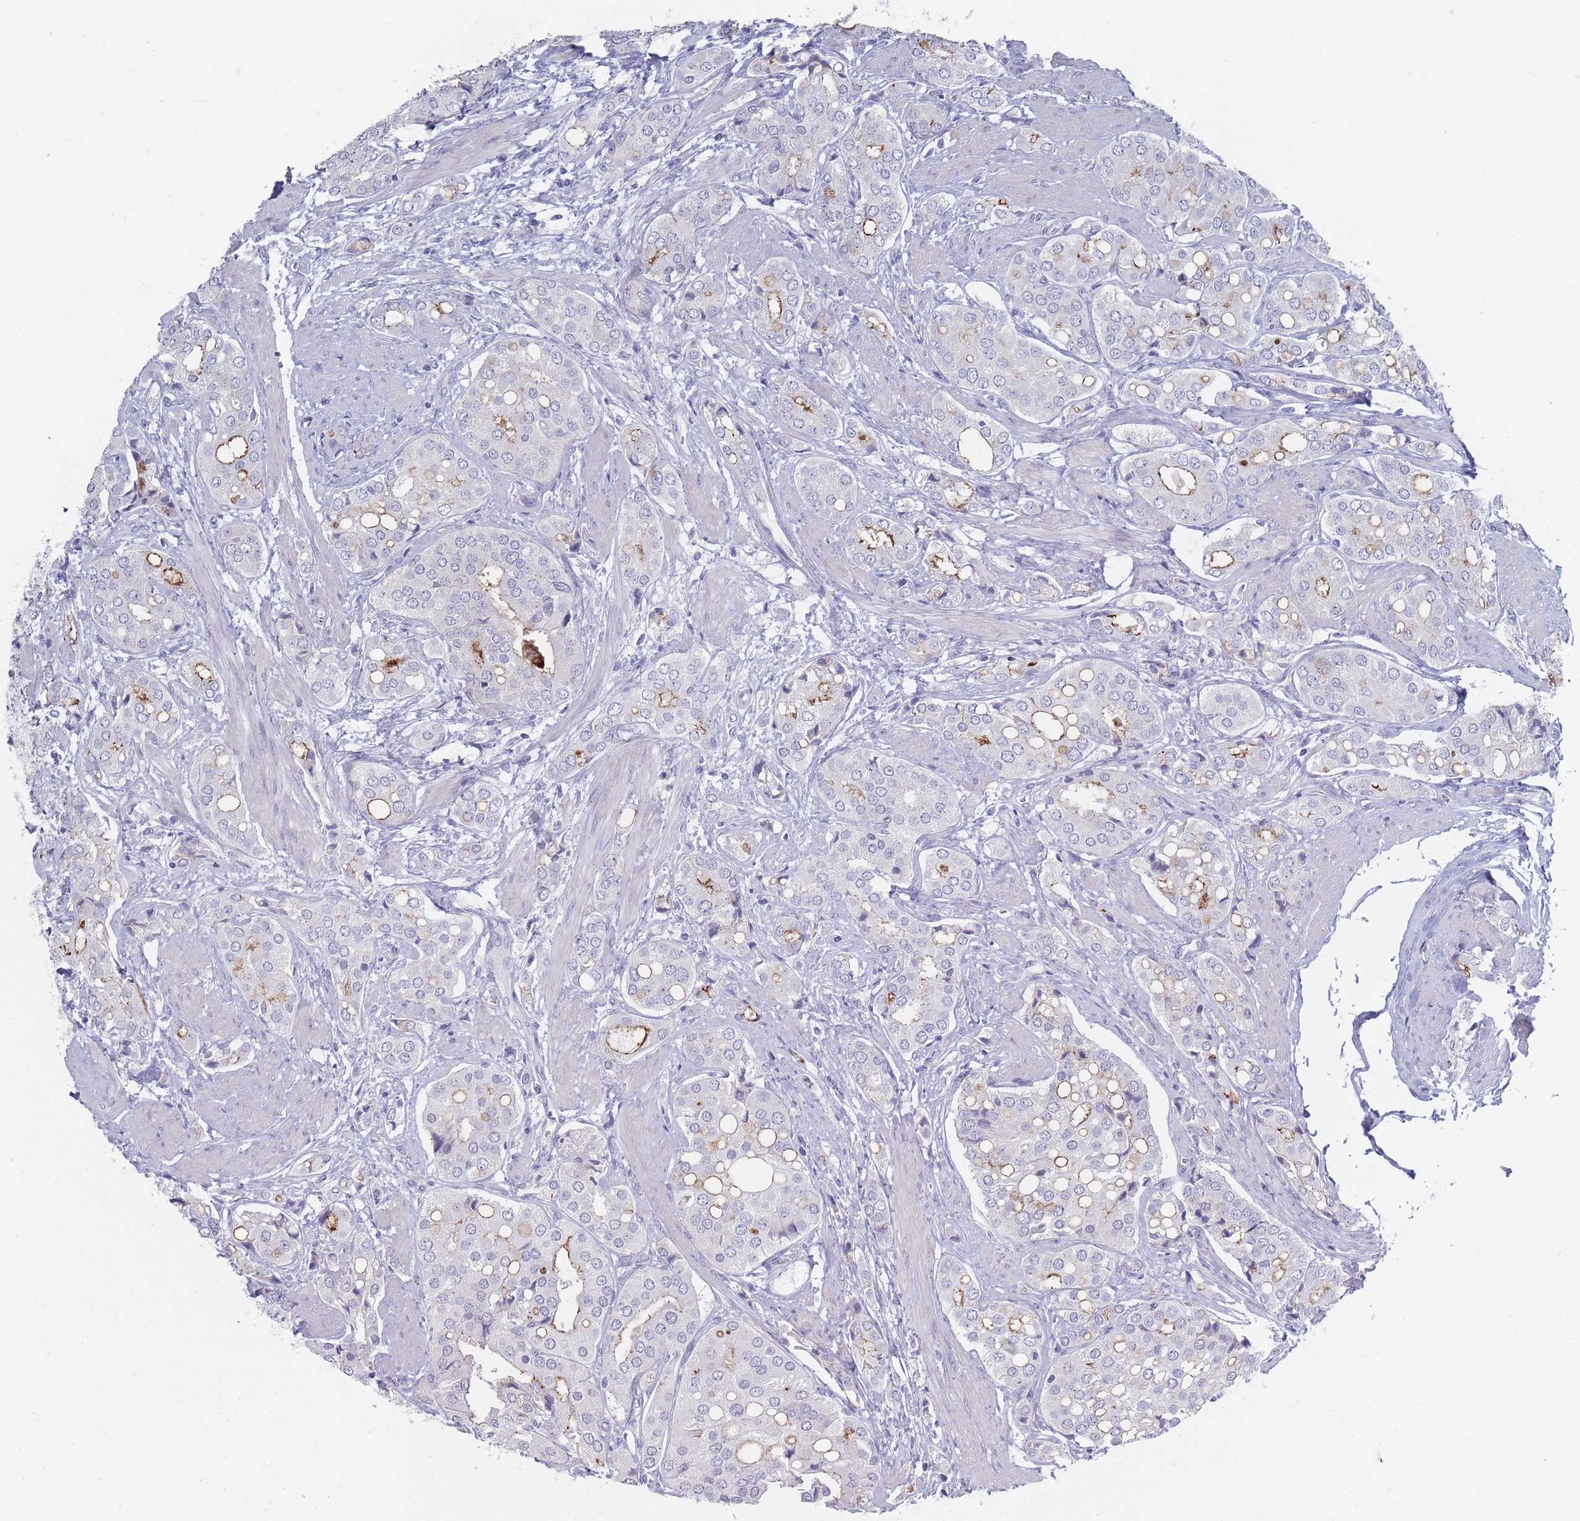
{"staining": {"intensity": "negative", "quantity": "none", "location": "none"}, "tissue": "prostate cancer", "cell_type": "Tumor cells", "image_type": "cancer", "snomed": [{"axis": "morphology", "description": "Adenocarcinoma, High grade"}, {"axis": "topography", "description": "Prostate"}], "caption": "DAB immunohistochemical staining of human adenocarcinoma (high-grade) (prostate) displays no significant positivity in tumor cells.", "gene": "PIGU", "patient": {"sex": "male", "age": 71}}